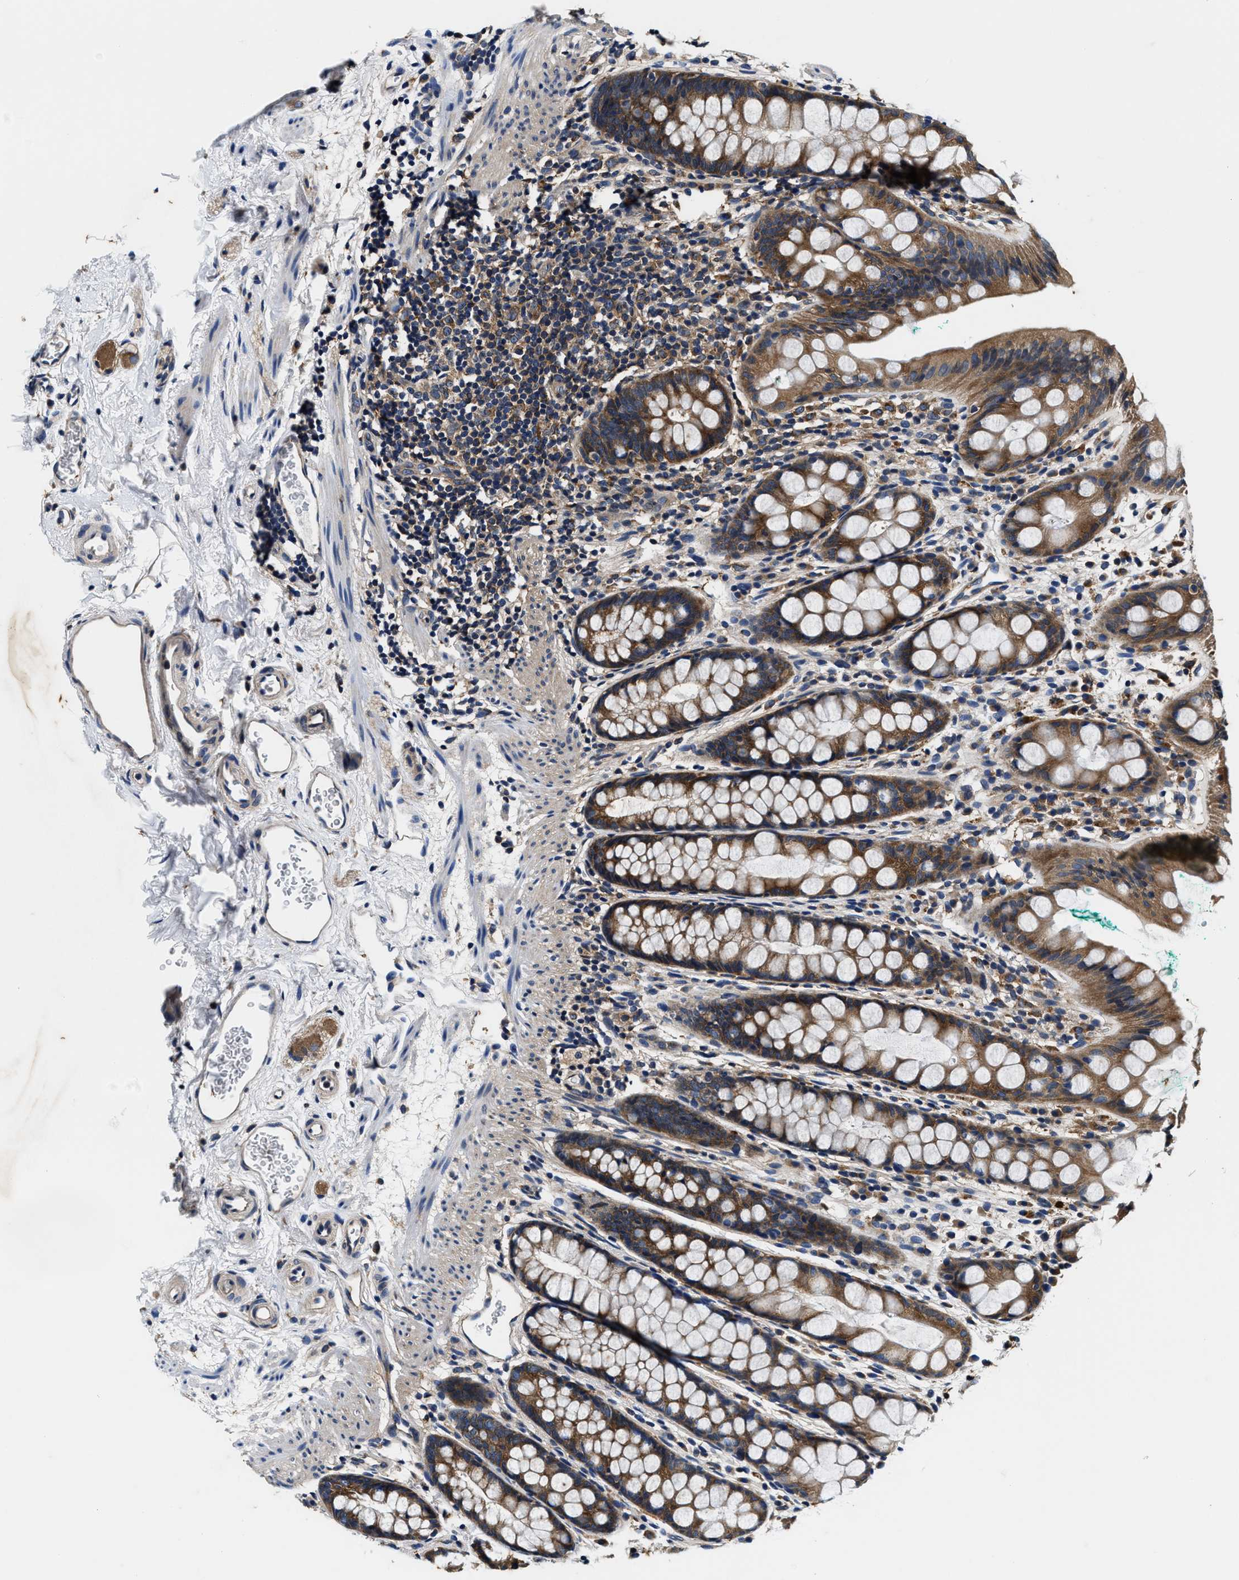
{"staining": {"intensity": "strong", "quantity": ">75%", "location": "cytoplasmic/membranous"}, "tissue": "rectum", "cell_type": "Glandular cells", "image_type": "normal", "snomed": [{"axis": "morphology", "description": "Normal tissue, NOS"}, {"axis": "topography", "description": "Rectum"}], "caption": "Protein expression analysis of normal human rectum reveals strong cytoplasmic/membranous staining in approximately >75% of glandular cells.", "gene": "PI4KB", "patient": {"sex": "female", "age": 65}}